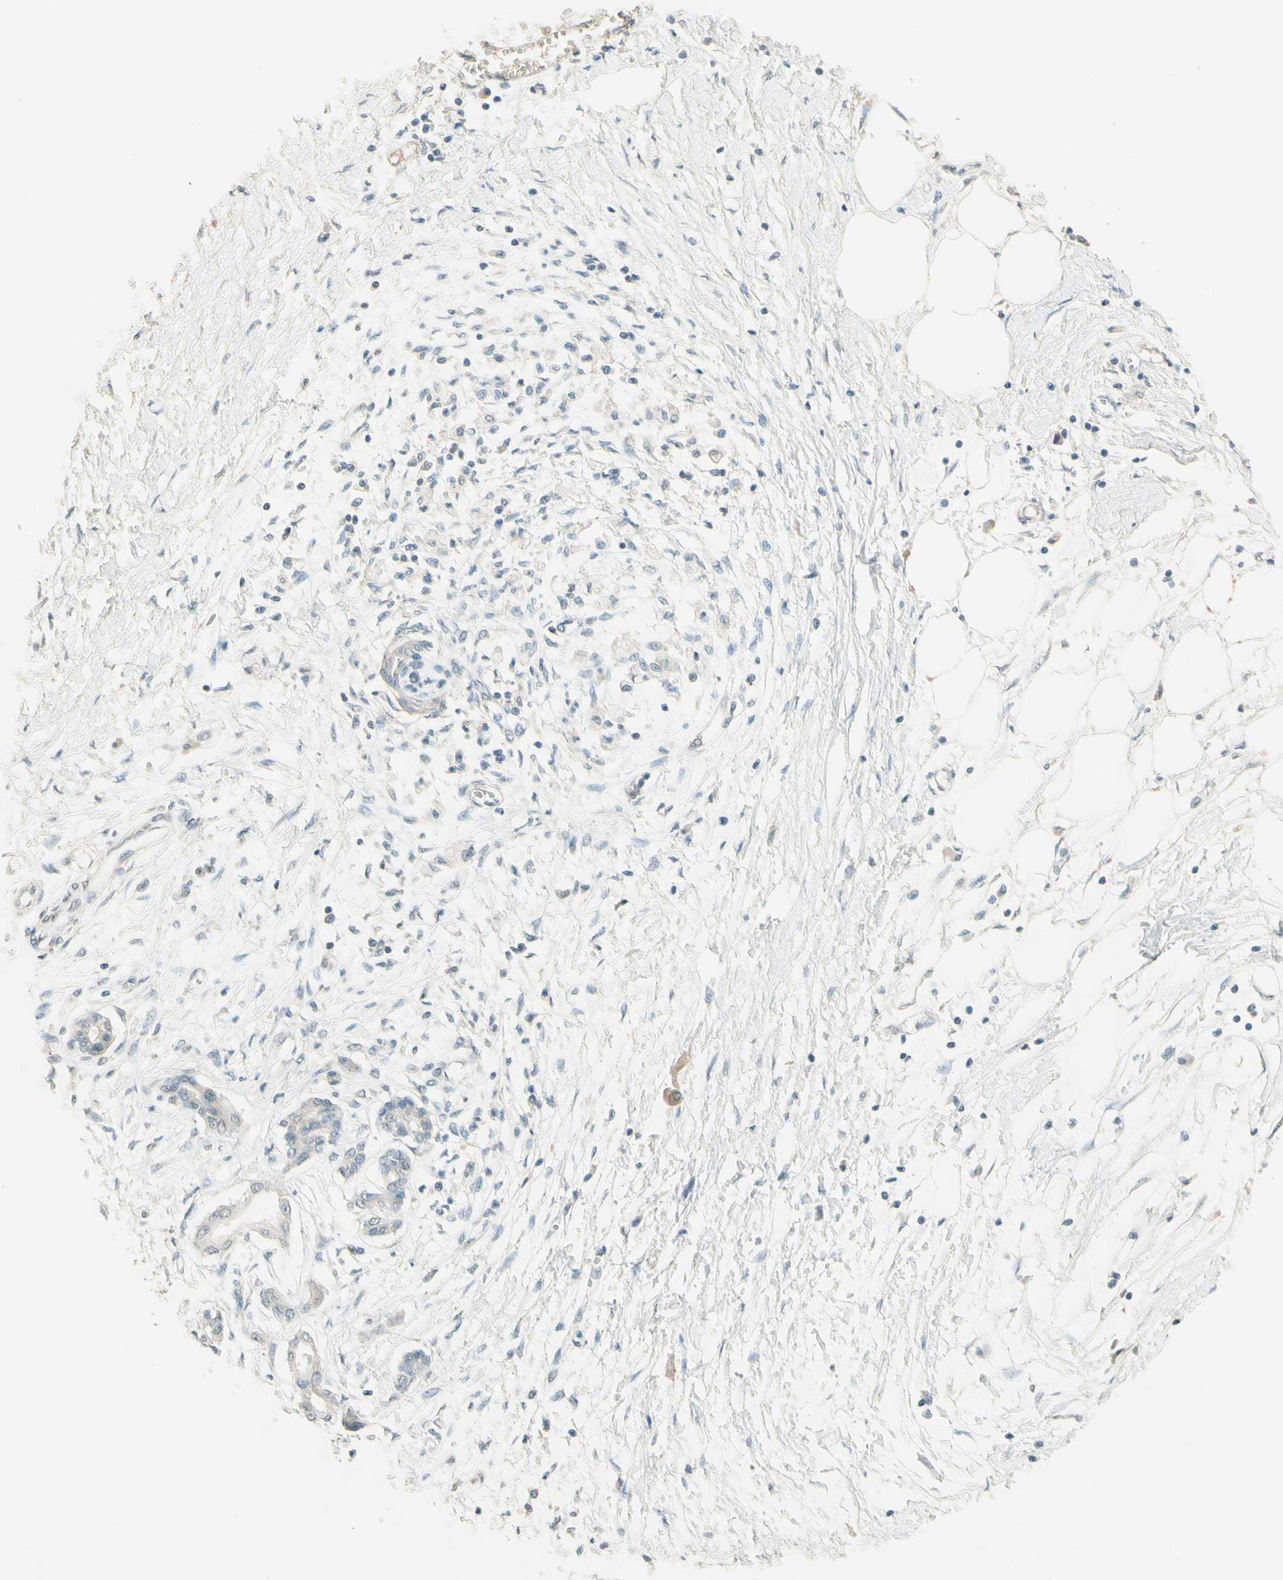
{"staining": {"intensity": "negative", "quantity": "none", "location": "none"}, "tissue": "pancreatic cancer", "cell_type": "Tumor cells", "image_type": "cancer", "snomed": [{"axis": "morphology", "description": "Adenocarcinoma, NOS"}, {"axis": "topography", "description": "Pancreas"}], "caption": "Tumor cells show no significant protein positivity in pancreatic cancer. Brightfield microscopy of immunohistochemistry stained with DAB (brown) and hematoxylin (blue), captured at high magnification.", "gene": "JPH1", "patient": {"sex": "male", "age": 56}}